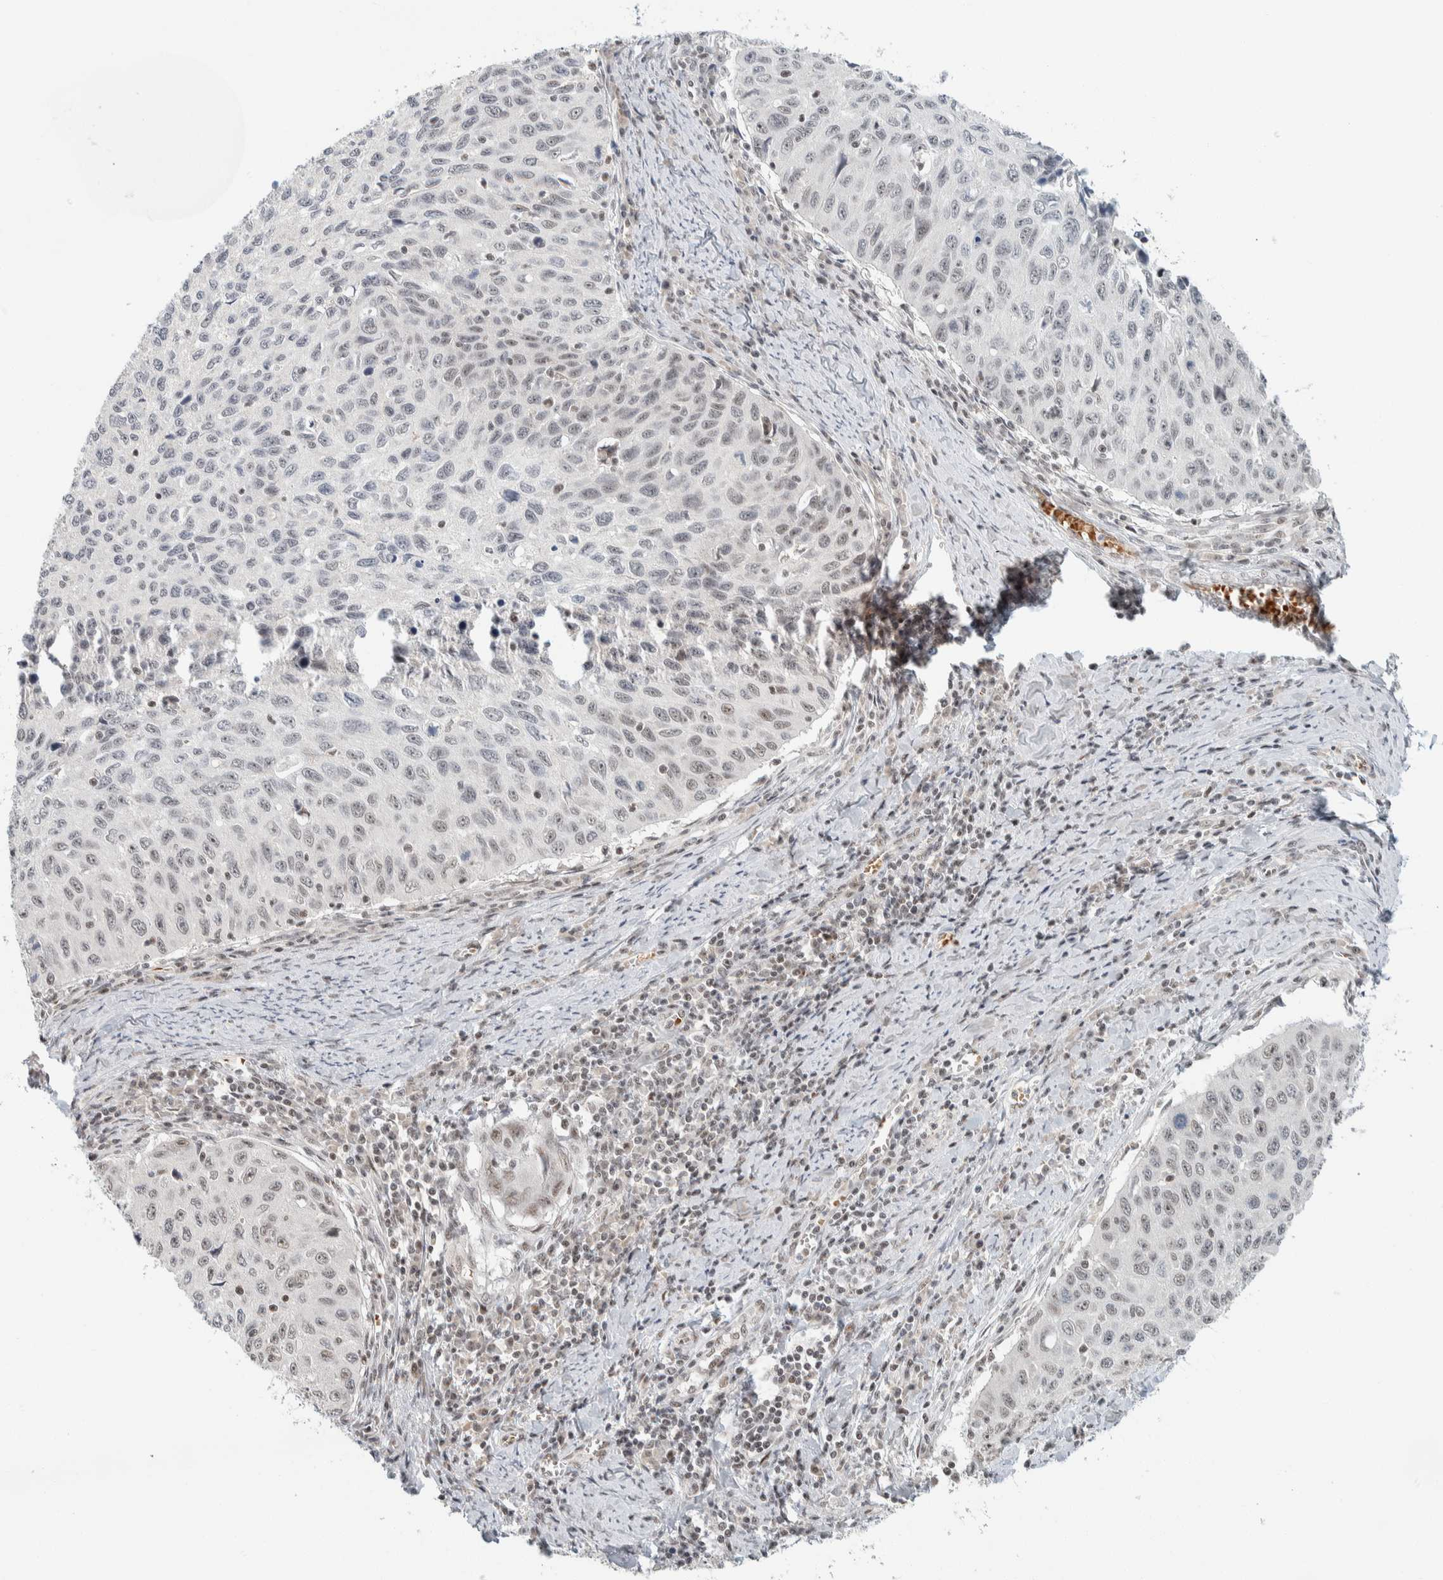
{"staining": {"intensity": "weak", "quantity": "25%-75%", "location": "nuclear"}, "tissue": "cervical cancer", "cell_type": "Tumor cells", "image_type": "cancer", "snomed": [{"axis": "morphology", "description": "Squamous cell carcinoma, NOS"}, {"axis": "topography", "description": "Cervix"}], "caption": "Immunohistochemistry image of neoplastic tissue: cervical squamous cell carcinoma stained using immunohistochemistry displays low levels of weak protein expression localized specifically in the nuclear of tumor cells, appearing as a nuclear brown color.", "gene": "ZBTB2", "patient": {"sex": "female", "age": 53}}